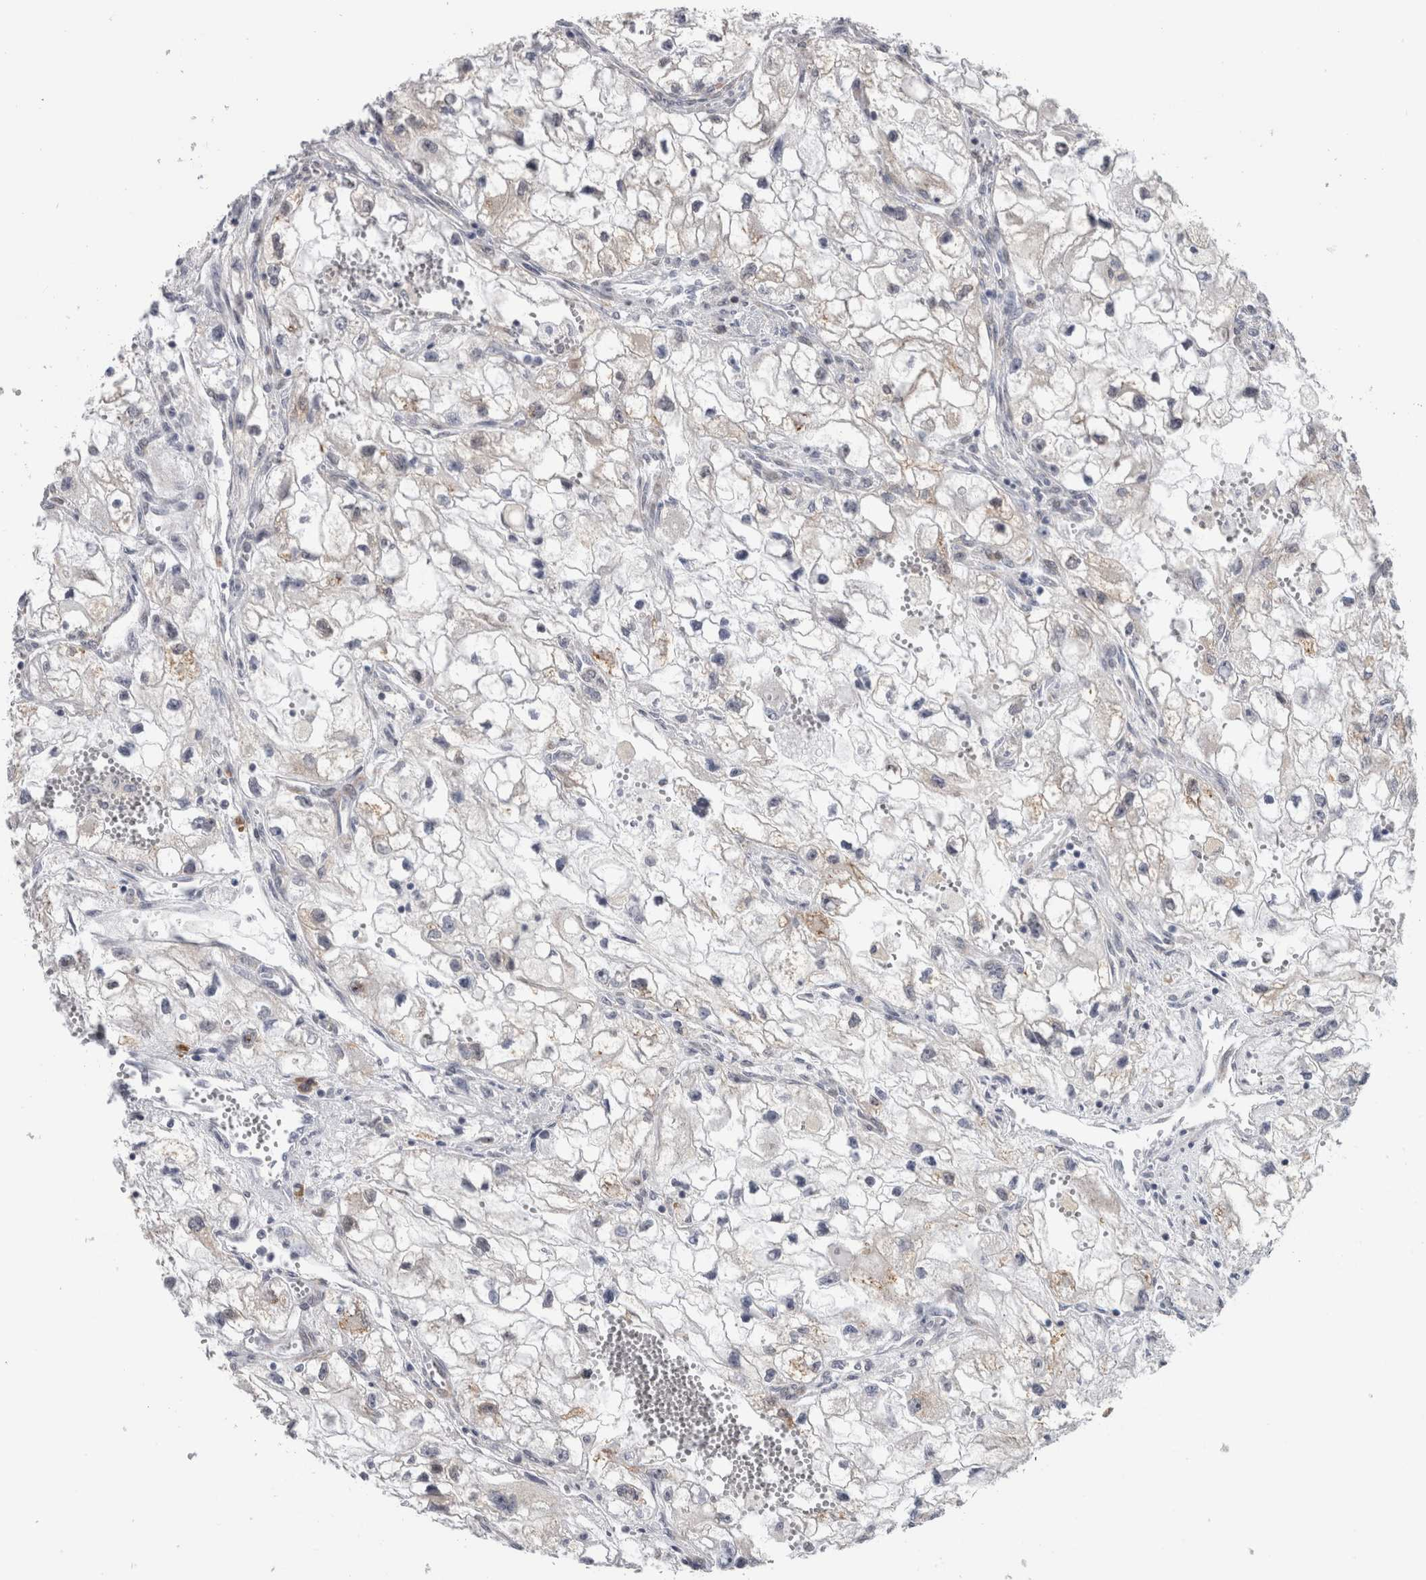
{"staining": {"intensity": "negative", "quantity": "none", "location": "none"}, "tissue": "renal cancer", "cell_type": "Tumor cells", "image_type": "cancer", "snomed": [{"axis": "morphology", "description": "Adenocarcinoma, NOS"}, {"axis": "topography", "description": "Kidney"}], "caption": "An IHC photomicrograph of adenocarcinoma (renal) is shown. There is no staining in tumor cells of adenocarcinoma (renal).", "gene": "TMEM242", "patient": {"sex": "female", "age": 70}}